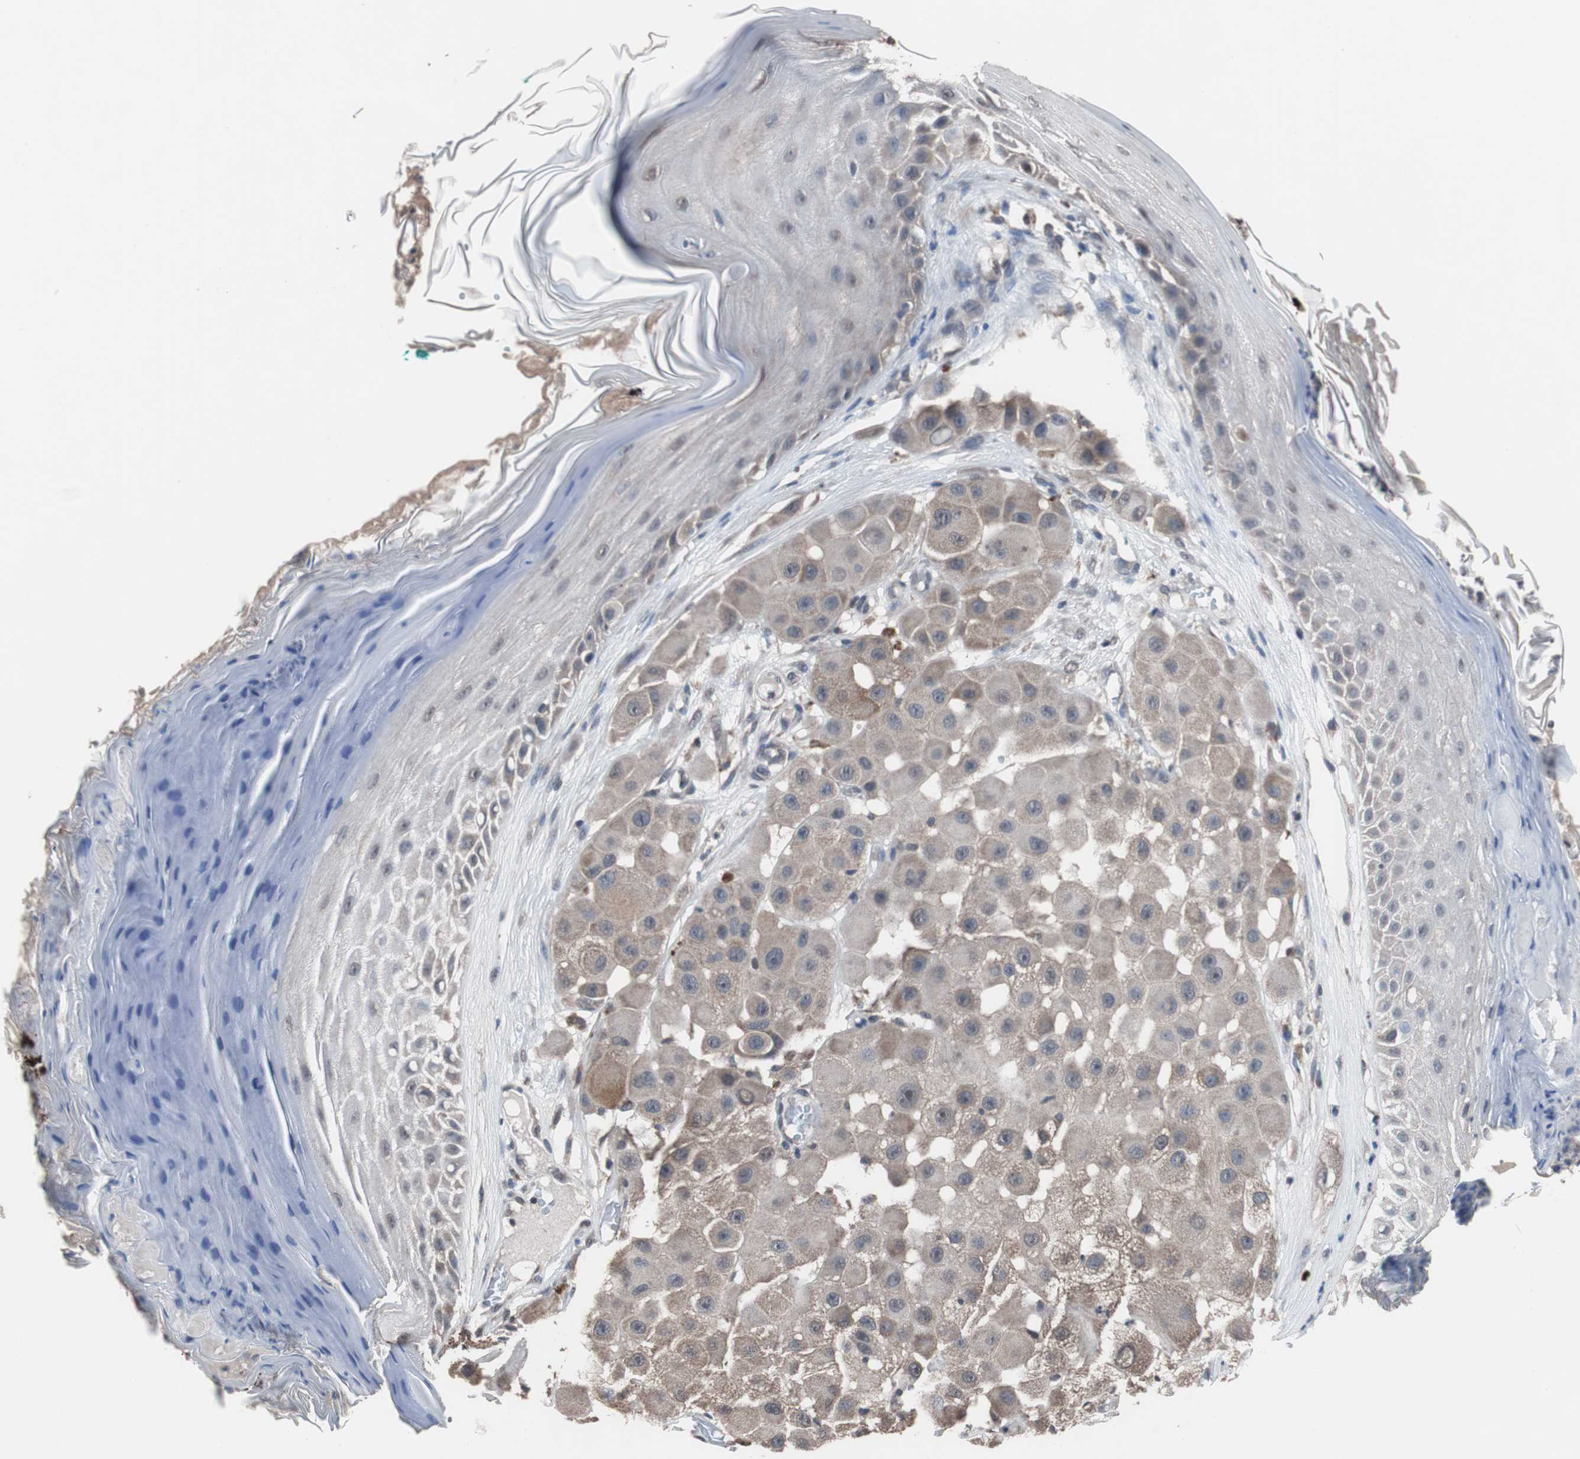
{"staining": {"intensity": "weak", "quantity": "25%-75%", "location": "cytoplasmic/membranous"}, "tissue": "melanoma", "cell_type": "Tumor cells", "image_type": "cancer", "snomed": [{"axis": "morphology", "description": "Malignant melanoma, NOS"}, {"axis": "topography", "description": "Skin"}], "caption": "Melanoma stained with DAB IHC displays low levels of weak cytoplasmic/membranous positivity in approximately 25%-75% of tumor cells. (Brightfield microscopy of DAB IHC at high magnification).", "gene": "MED27", "patient": {"sex": "female", "age": 81}}